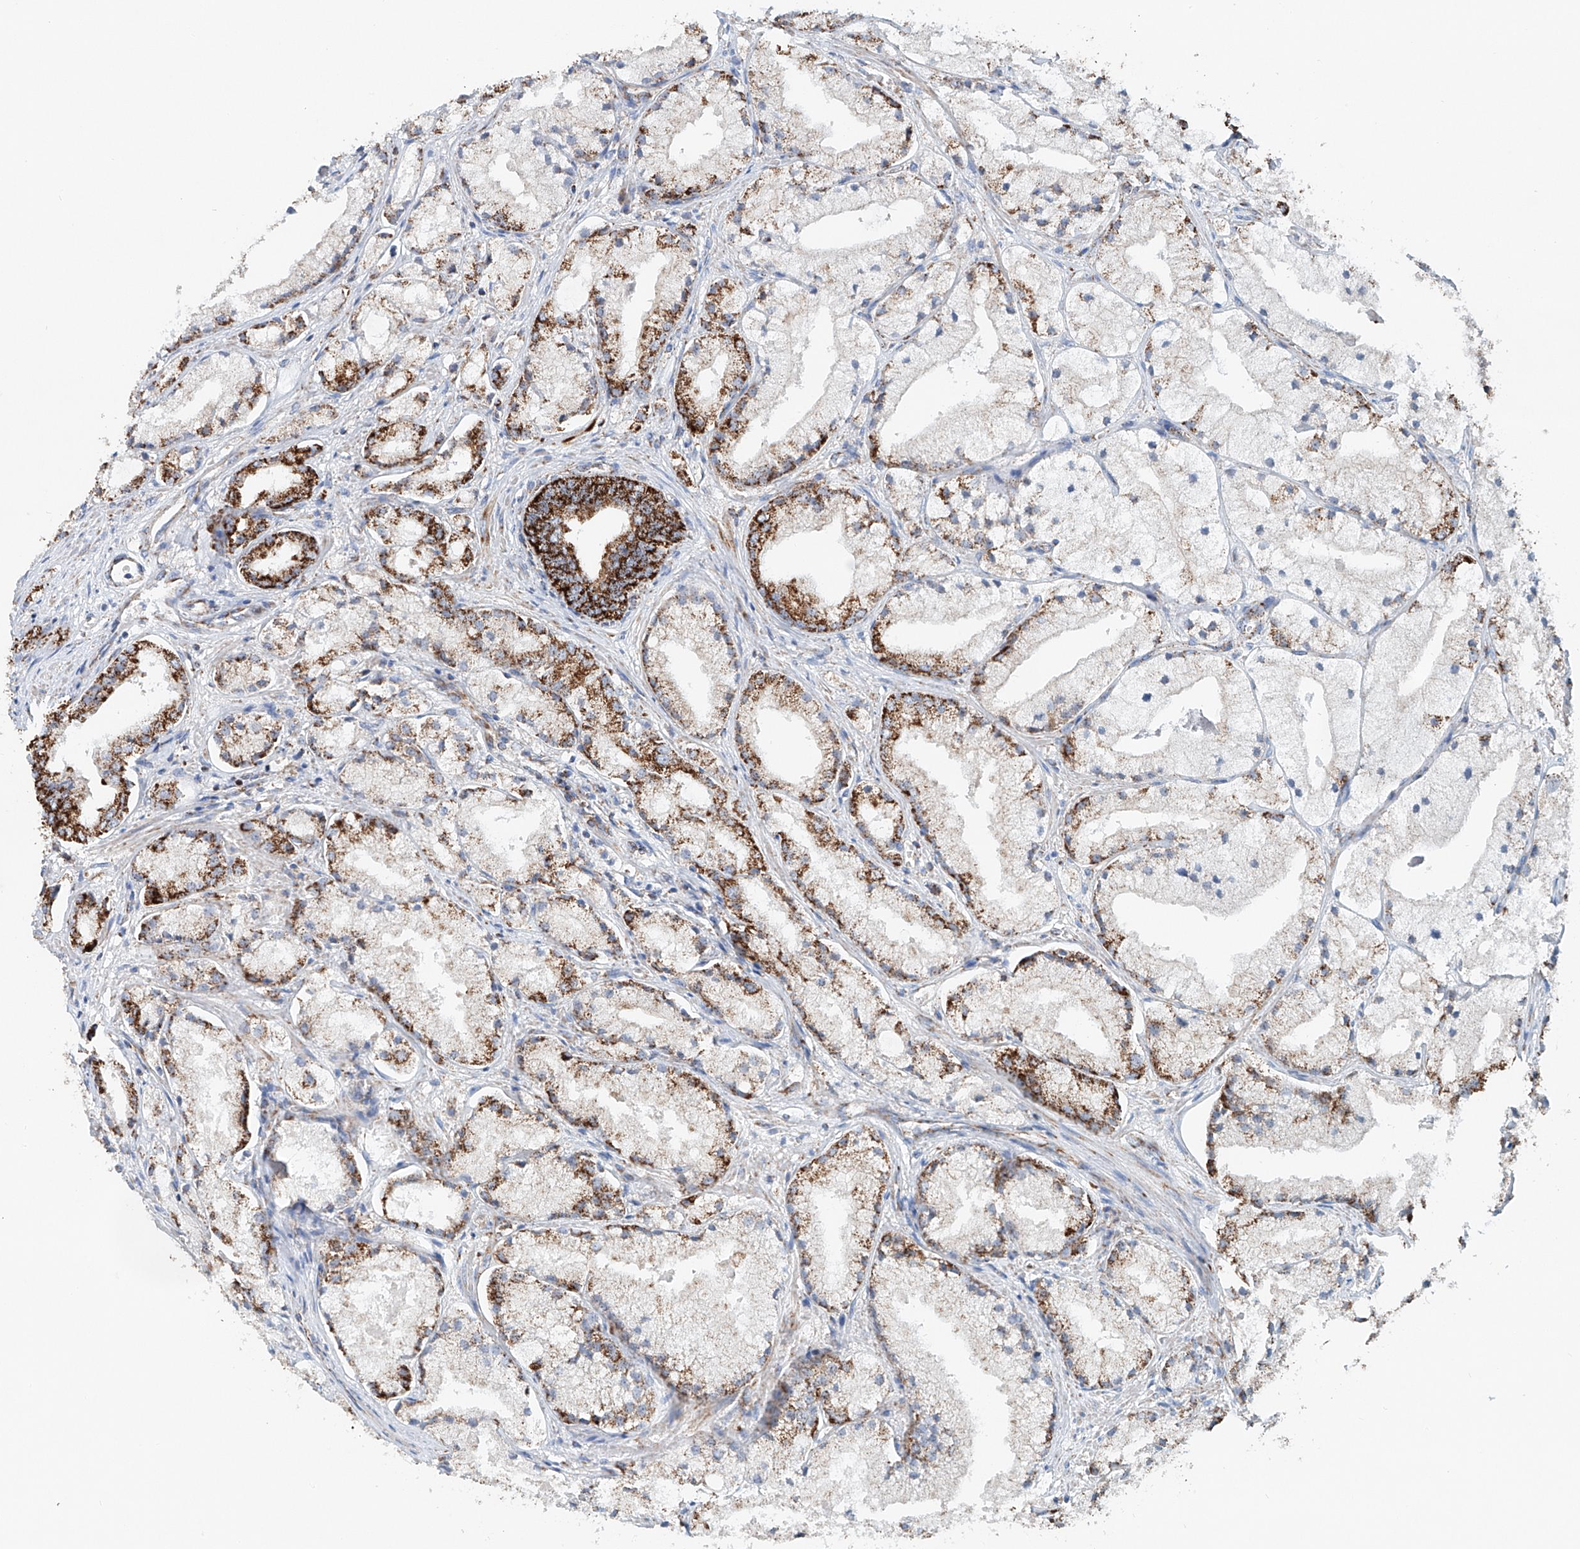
{"staining": {"intensity": "strong", "quantity": "25%-75%", "location": "cytoplasmic/membranous"}, "tissue": "prostate cancer", "cell_type": "Tumor cells", "image_type": "cancer", "snomed": [{"axis": "morphology", "description": "Adenocarcinoma, High grade"}, {"axis": "topography", "description": "Prostate"}], "caption": "An image of prostate cancer stained for a protein demonstrates strong cytoplasmic/membranous brown staining in tumor cells. The staining was performed using DAB (3,3'-diaminobenzidine) to visualize the protein expression in brown, while the nuclei were stained in blue with hematoxylin (Magnification: 20x).", "gene": "CARD10", "patient": {"sex": "male", "age": 50}}